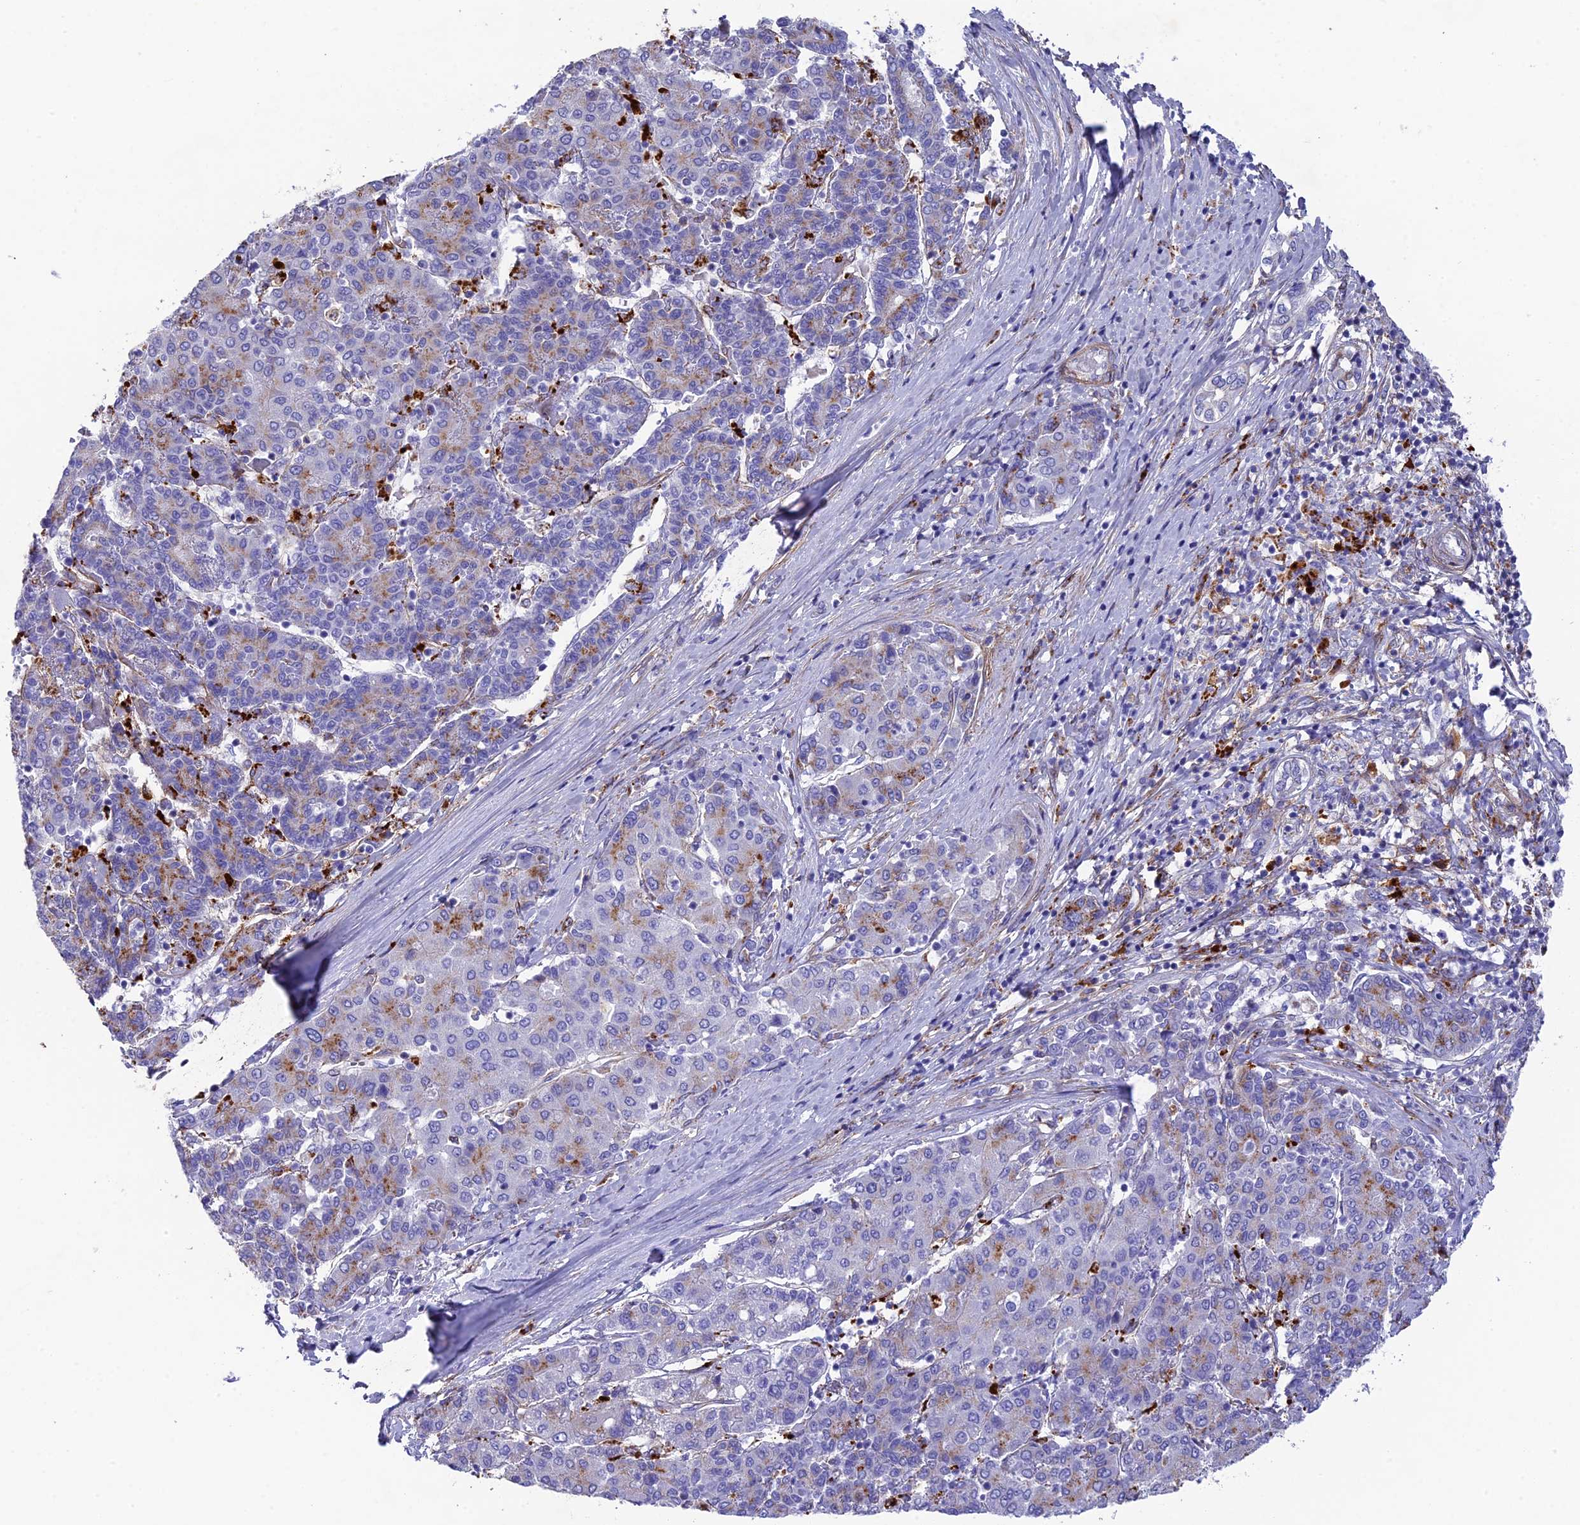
{"staining": {"intensity": "moderate", "quantity": "<25%", "location": "cytoplasmic/membranous"}, "tissue": "liver cancer", "cell_type": "Tumor cells", "image_type": "cancer", "snomed": [{"axis": "morphology", "description": "Carcinoma, Hepatocellular, NOS"}, {"axis": "topography", "description": "Liver"}], "caption": "Moderate cytoplasmic/membranous protein positivity is identified in about <25% of tumor cells in liver hepatocellular carcinoma.", "gene": "TNS1", "patient": {"sex": "male", "age": 65}}